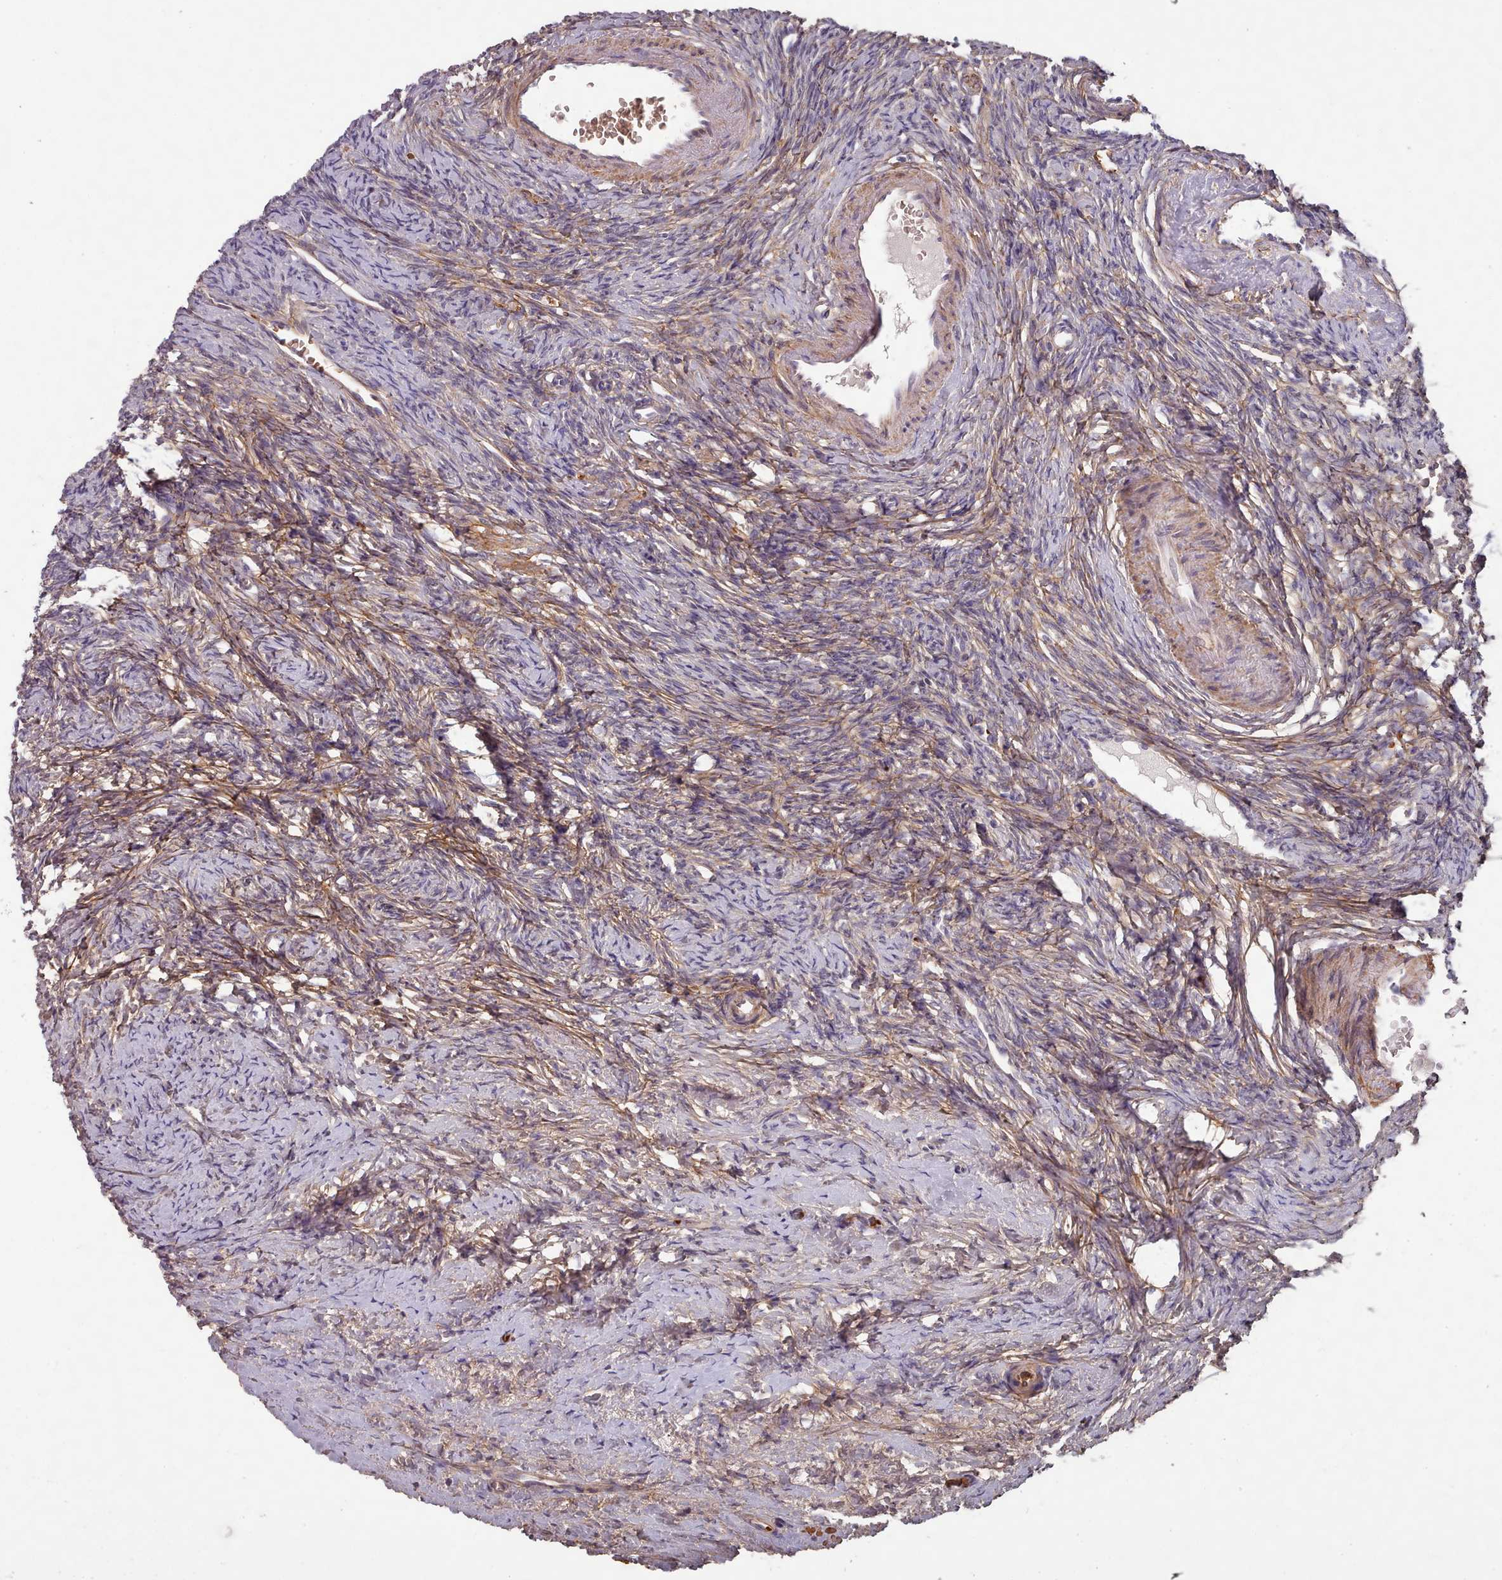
{"staining": {"intensity": "moderate", "quantity": "<25%", "location": "cytoplasmic/membranous"}, "tissue": "ovary", "cell_type": "Ovarian stroma cells", "image_type": "normal", "snomed": [{"axis": "morphology", "description": "Normal tissue, NOS"}, {"axis": "morphology", "description": "Developmental malformation"}, {"axis": "topography", "description": "Ovary"}], "caption": "A histopathology image of human ovary stained for a protein exhibits moderate cytoplasmic/membranous brown staining in ovarian stroma cells. Using DAB (3,3'-diaminobenzidine) (brown) and hematoxylin (blue) stains, captured at high magnification using brightfield microscopy.", "gene": "CLNS1A", "patient": {"sex": "female", "age": 39}}